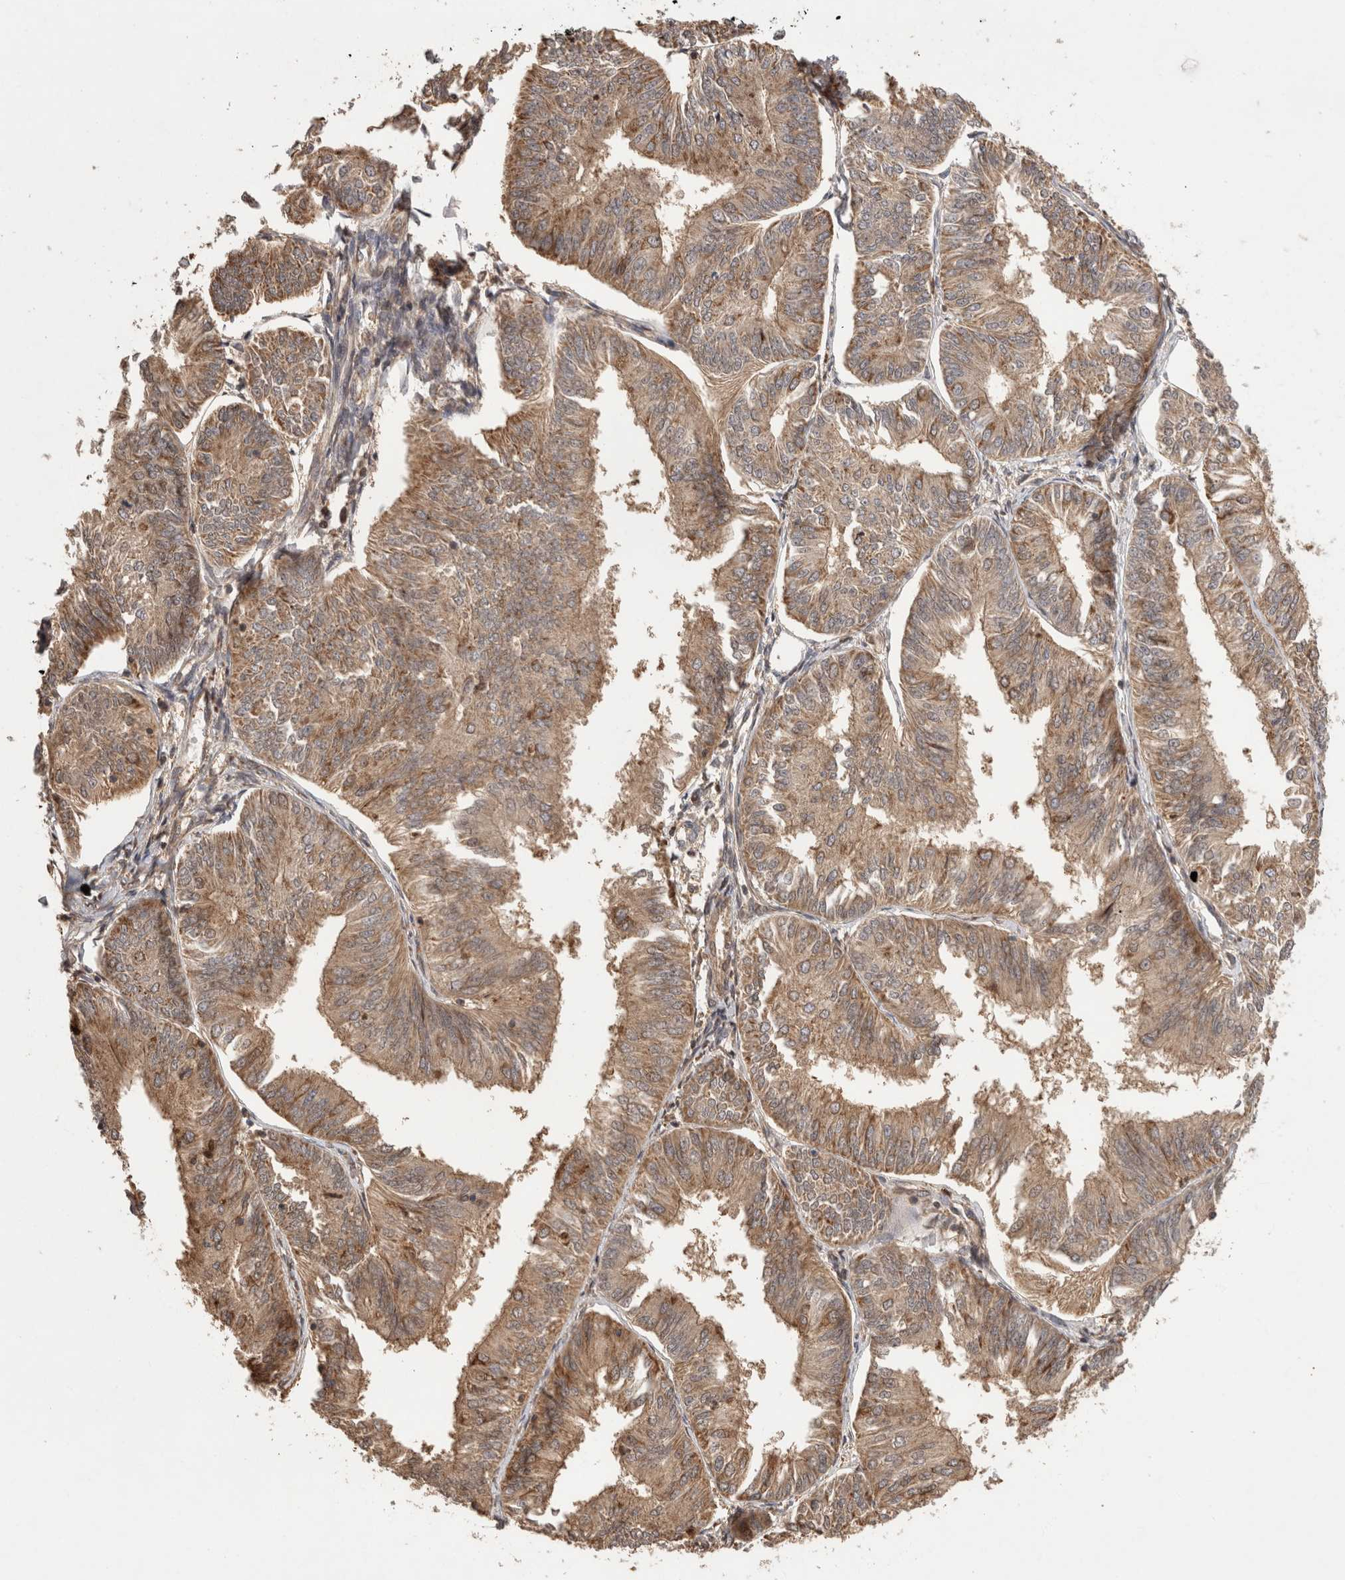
{"staining": {"intensity": "strong", "quantity": ">75%", "location": "cytoplasmic/membranous"}, "tissue": "endometrial cancer", "cell_type": "Tumor cells", "image_type": "cancer", "snomed": [{"axis": "morphology", "description": "Adenocarcinoma, NOS"}, {"axis": "topography", "description": "Endometrium"}], "caption": "Endometrial adenocarcinoma stained with DAB (3,3'-diaminobenzidine) IHC reveals high levels of strong cytoplasmic/membranous expression in about >75% of tumor cells.", "gene": "IMMP2L", "patient": {"sex": "female", "age": 58}}